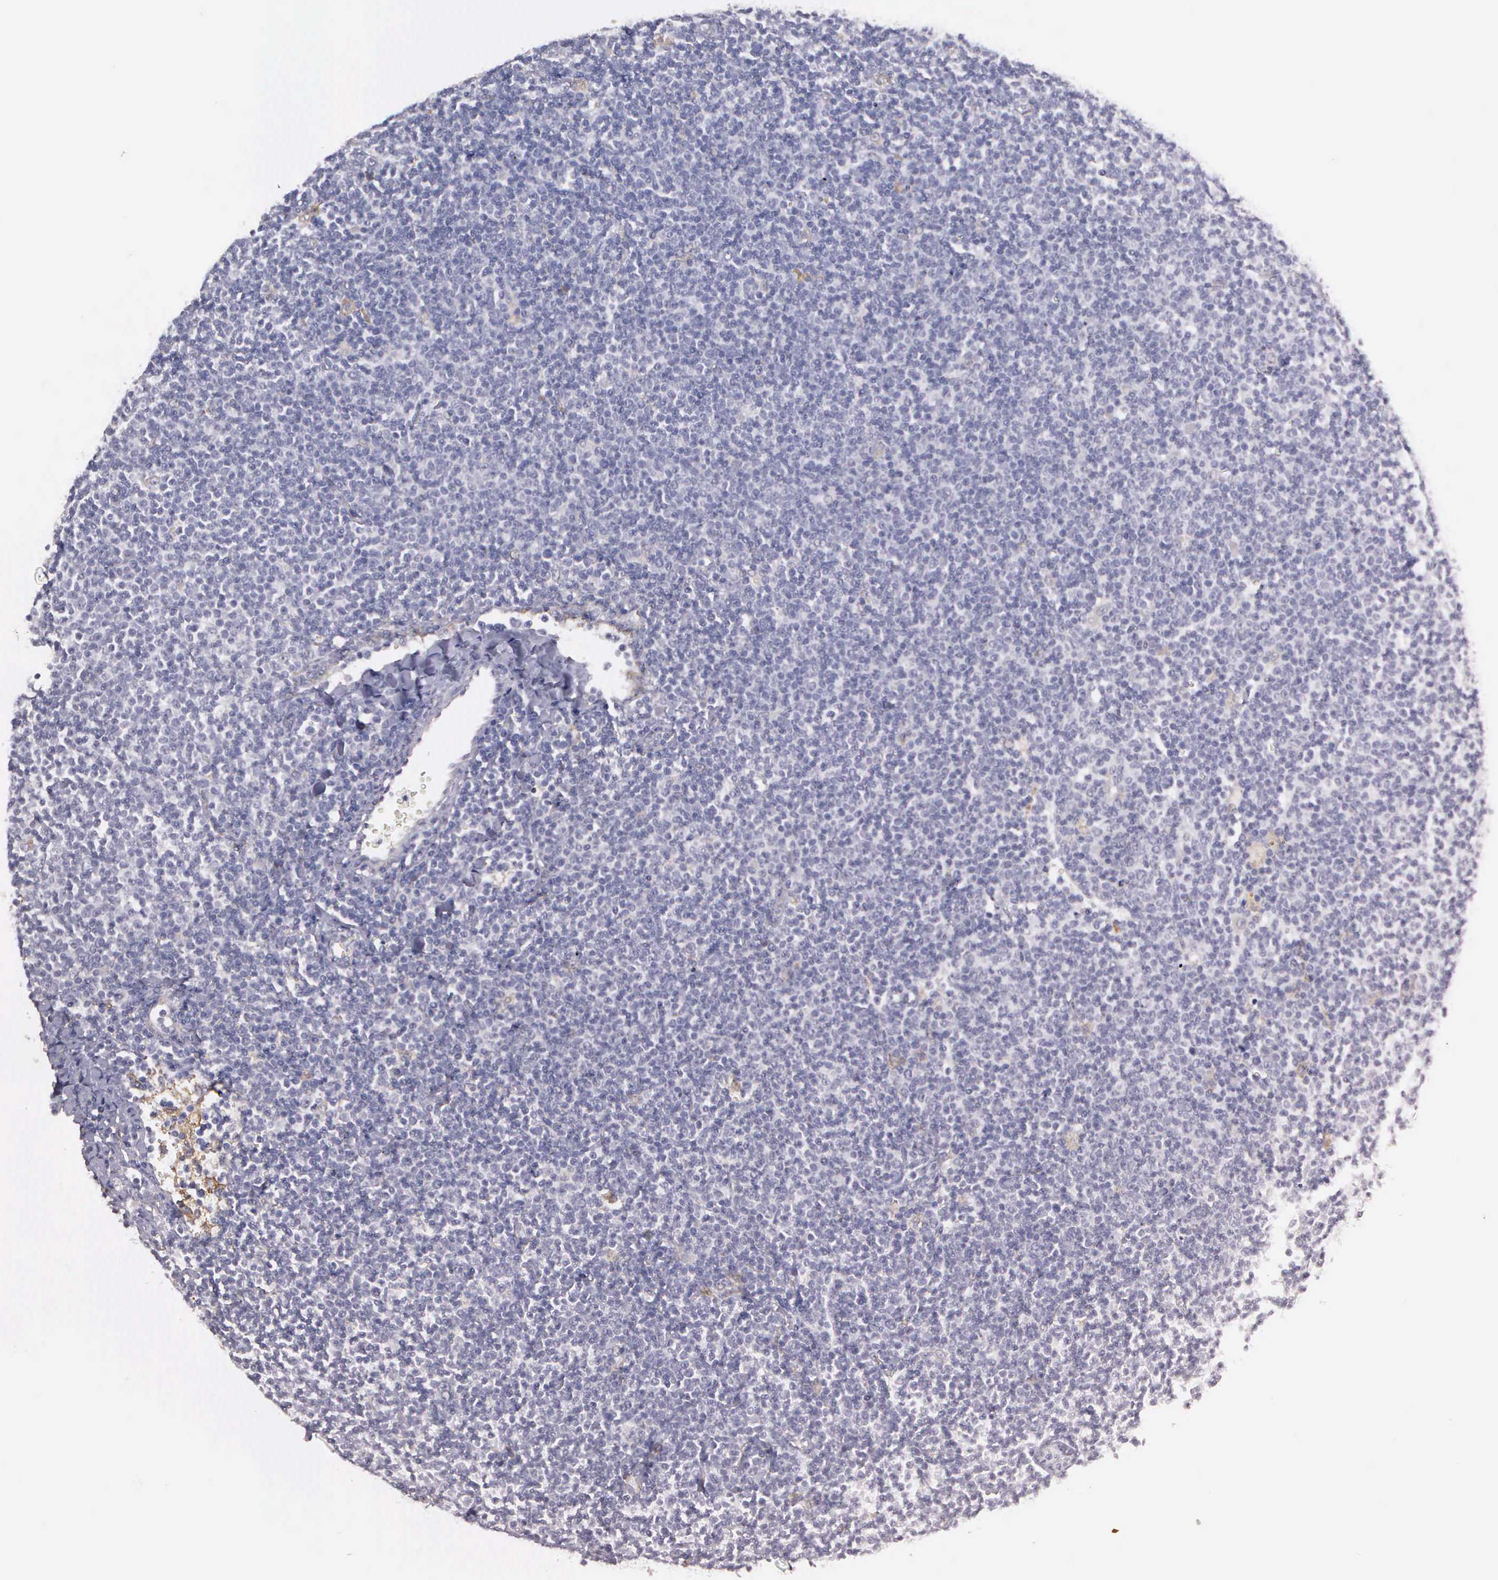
{"staining": {"intensity": "negative", "quantity": "none", "location": "none"}, "tissue": "lymphoma", "cell_type": "Tumor cells", "image_type": "cancer", "snomed": [{"axis": "morphology", "description": "Malignant lymphoma, non-Hodgkin's type, Low grade"}, {"axis": "topography", "description": "Lymph node"}], "caption": "Human low-grade malignant lymphoma, non-Hodgkin's type stained for a protein using immunohistochemistry displays no positivity in tumor cells.", "gene": "LIN52", "patient": {"sex": "male", "age": 65}}